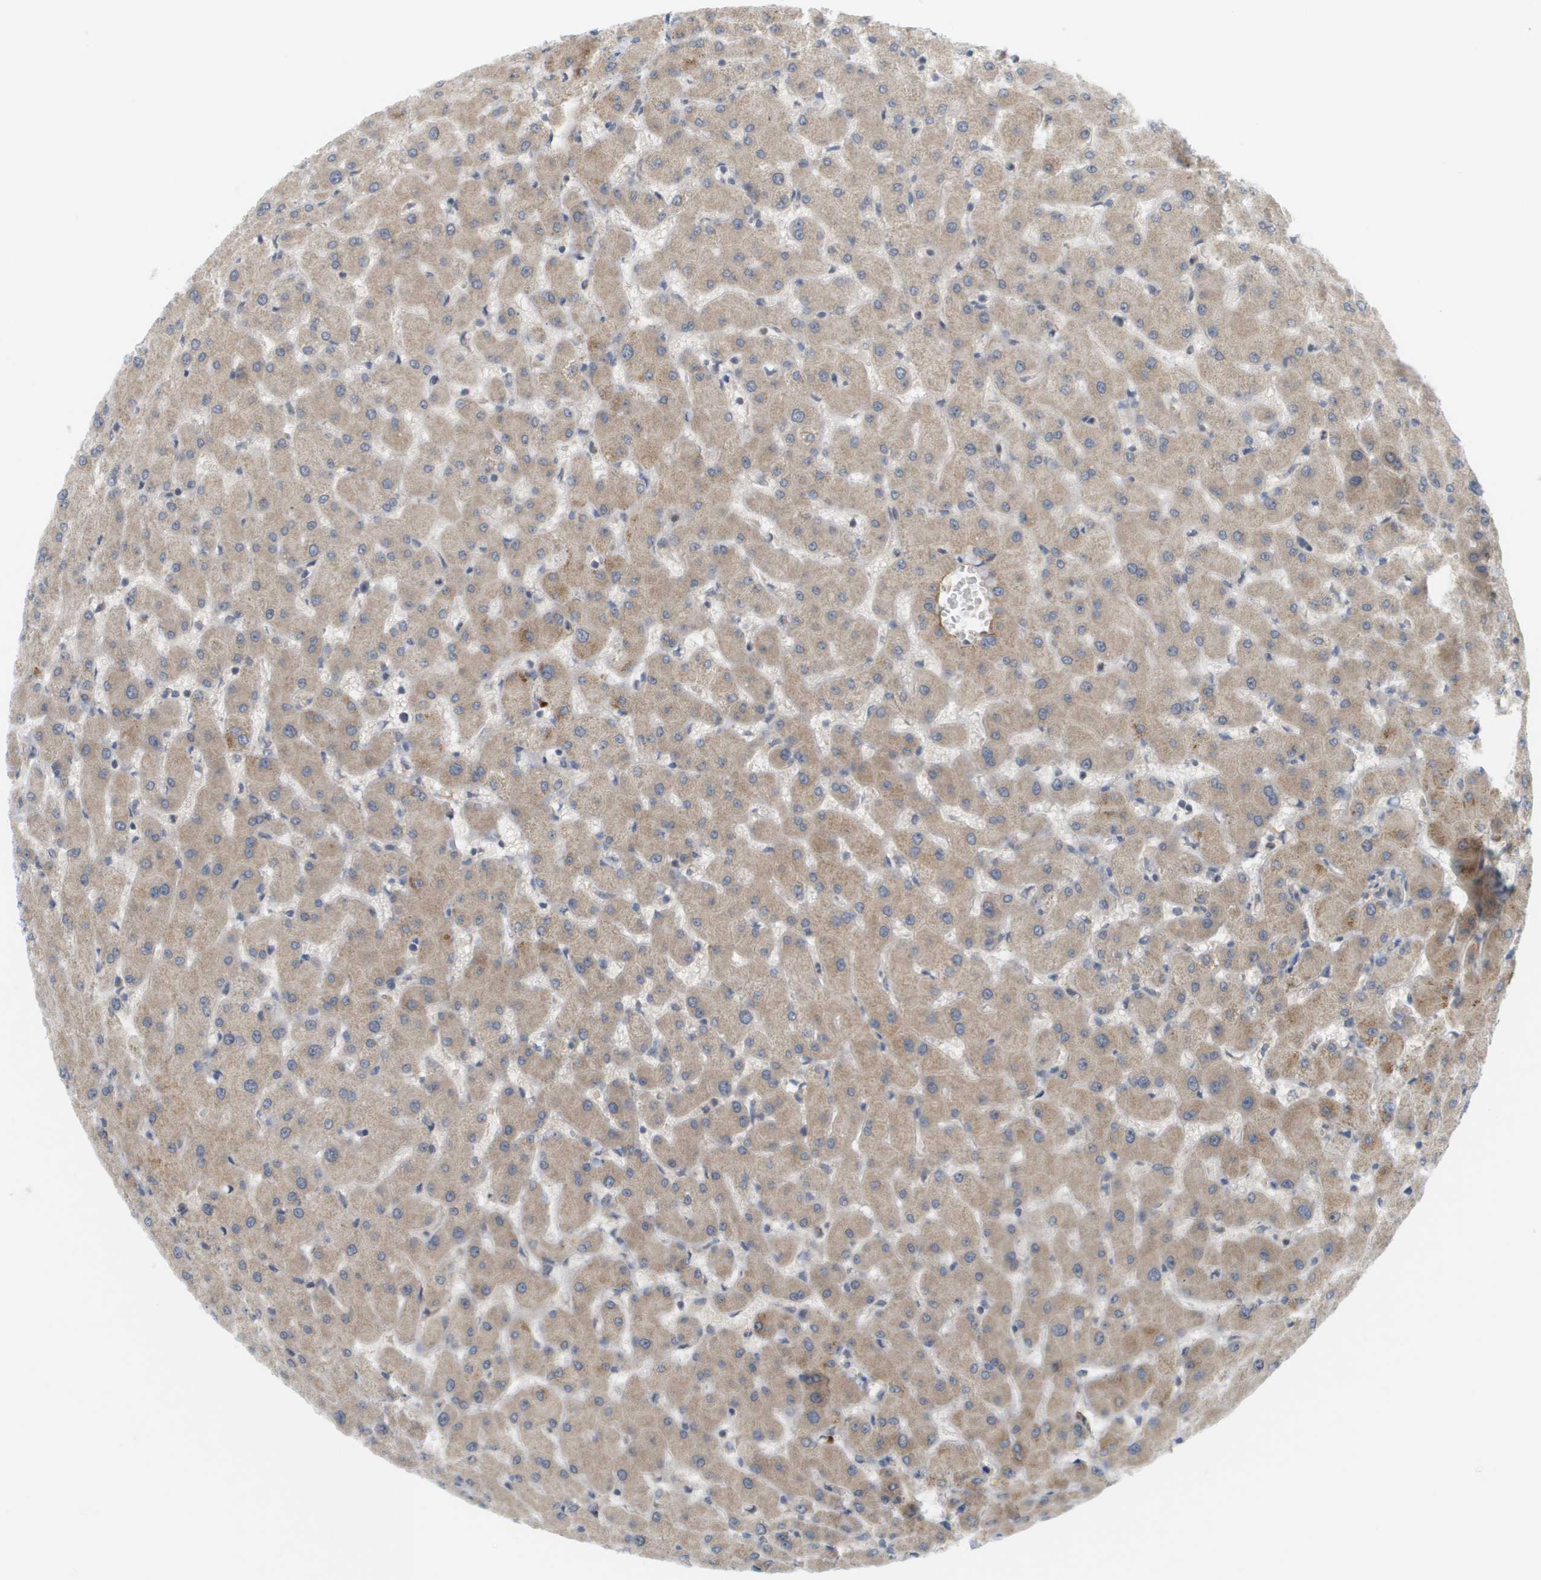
{"staining": {"intensity": "weak", "quantity": "25%-75%", "location": "cytoplasmic/membranous"}, "tissue": "liver", "cell_type": "Cholangiocytes", "image_type": "normal", "snomed": [{"axis": "morphology", "description": "Normal tissue, NOS"}, {"axis": "topography", "description": "Liver"}], "caption": "Protein staining of benign liver reveals weak cytoplasmic/membranous staining in about 25%-75% of cholangiocytes.", "gene": "PROC", "patient": {"sex": "female", "age": 63}}